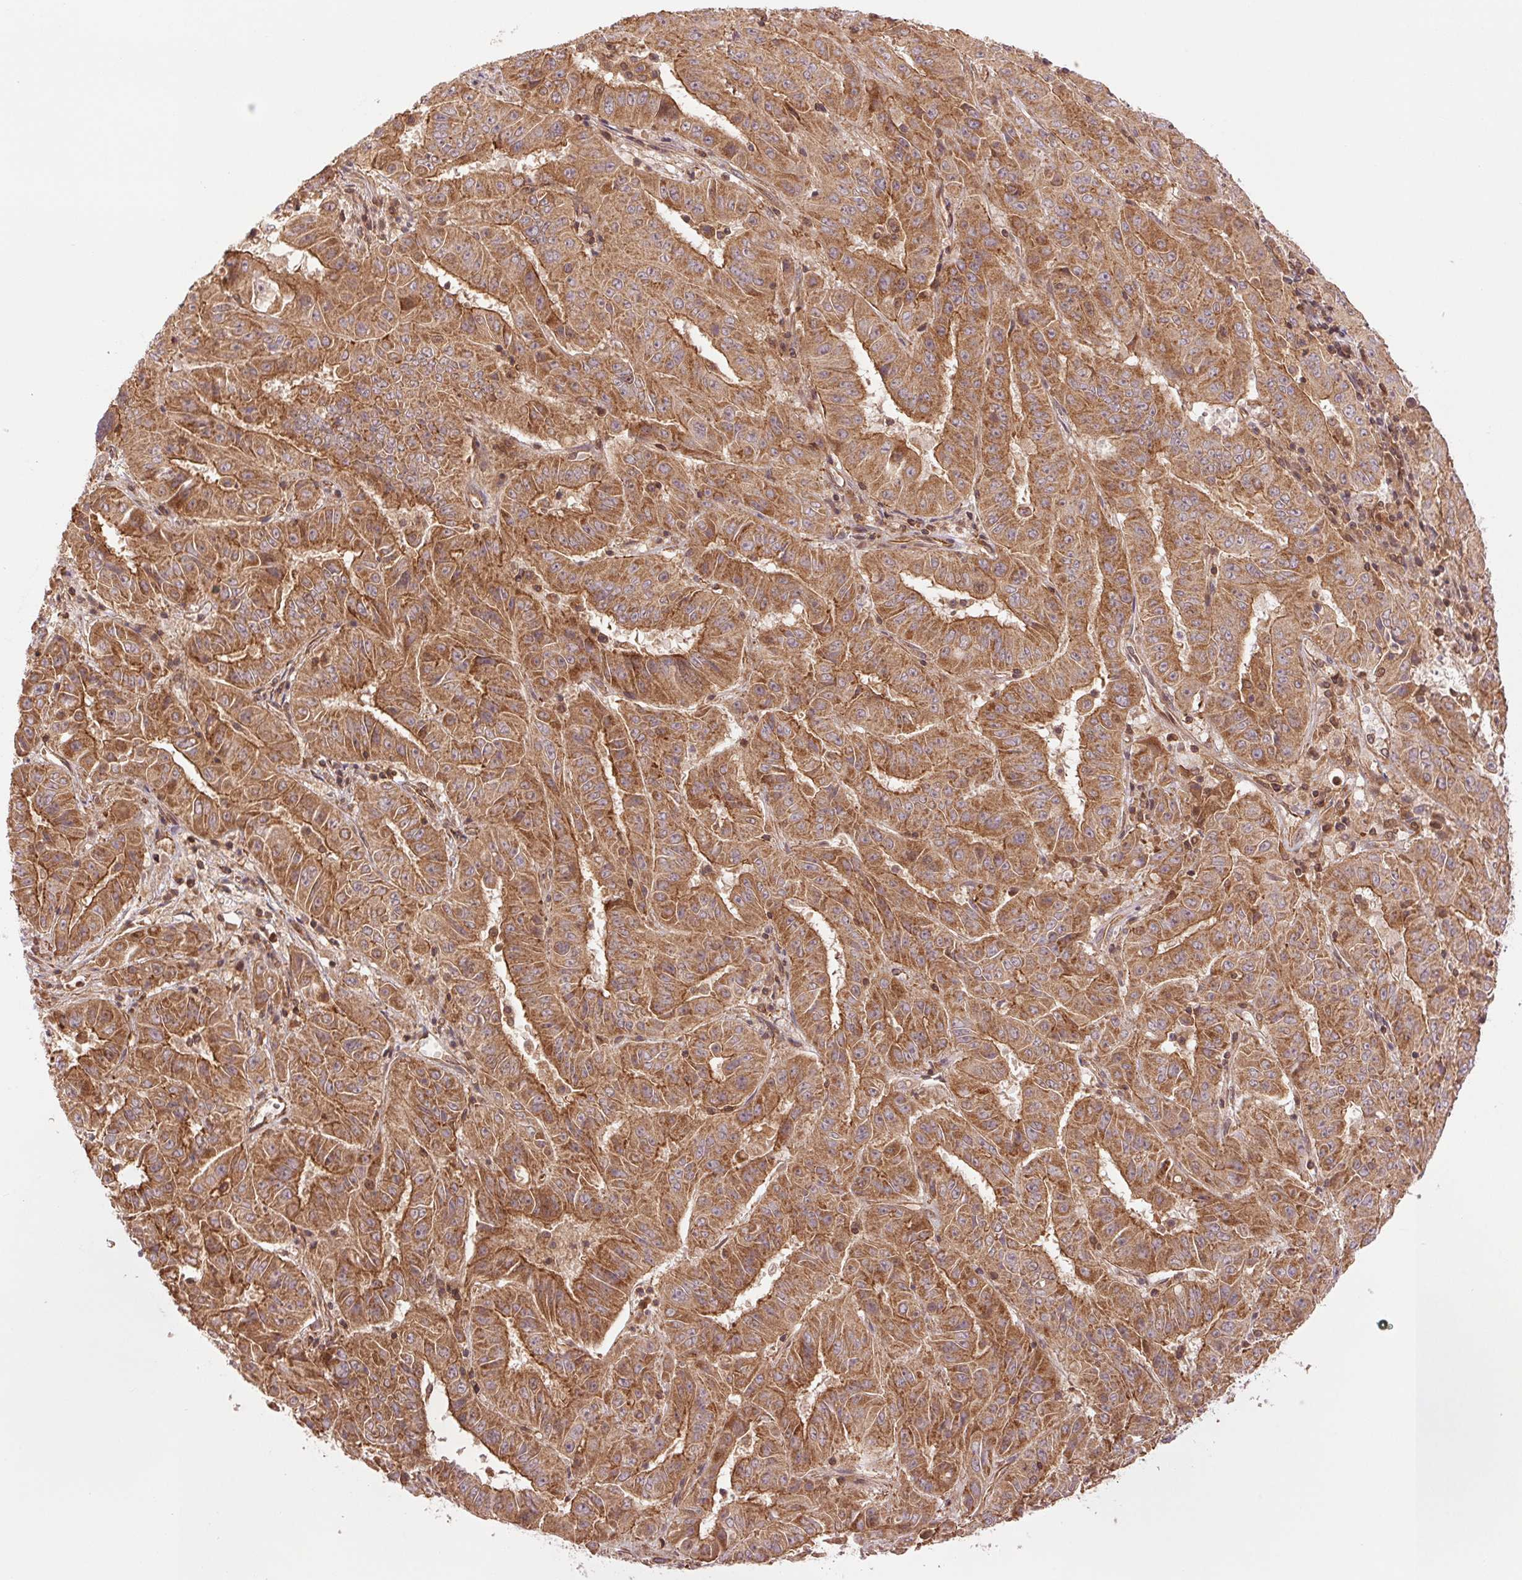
{"staining": {"intensity": "moderate", "quantity": ">75%", "location": "cytoplasmic/membranous"}, "tissue": "pancreatic cancer", "cell_type": "Tumor cells", "image_type": "cancer", "snomed": [{"axis": "morphology", "description": "Adenocarcinoma, NOS"}, {"axis": "topography", "description": "Pancreas"}], "caption": "Protein staining of pancreatic cancer tissue shows moderate cytoplasmic/membranous expression in approximately >75% of tumor cells.", "gene": "STARD7", "patient": {"sex": "male", "age": 63}}